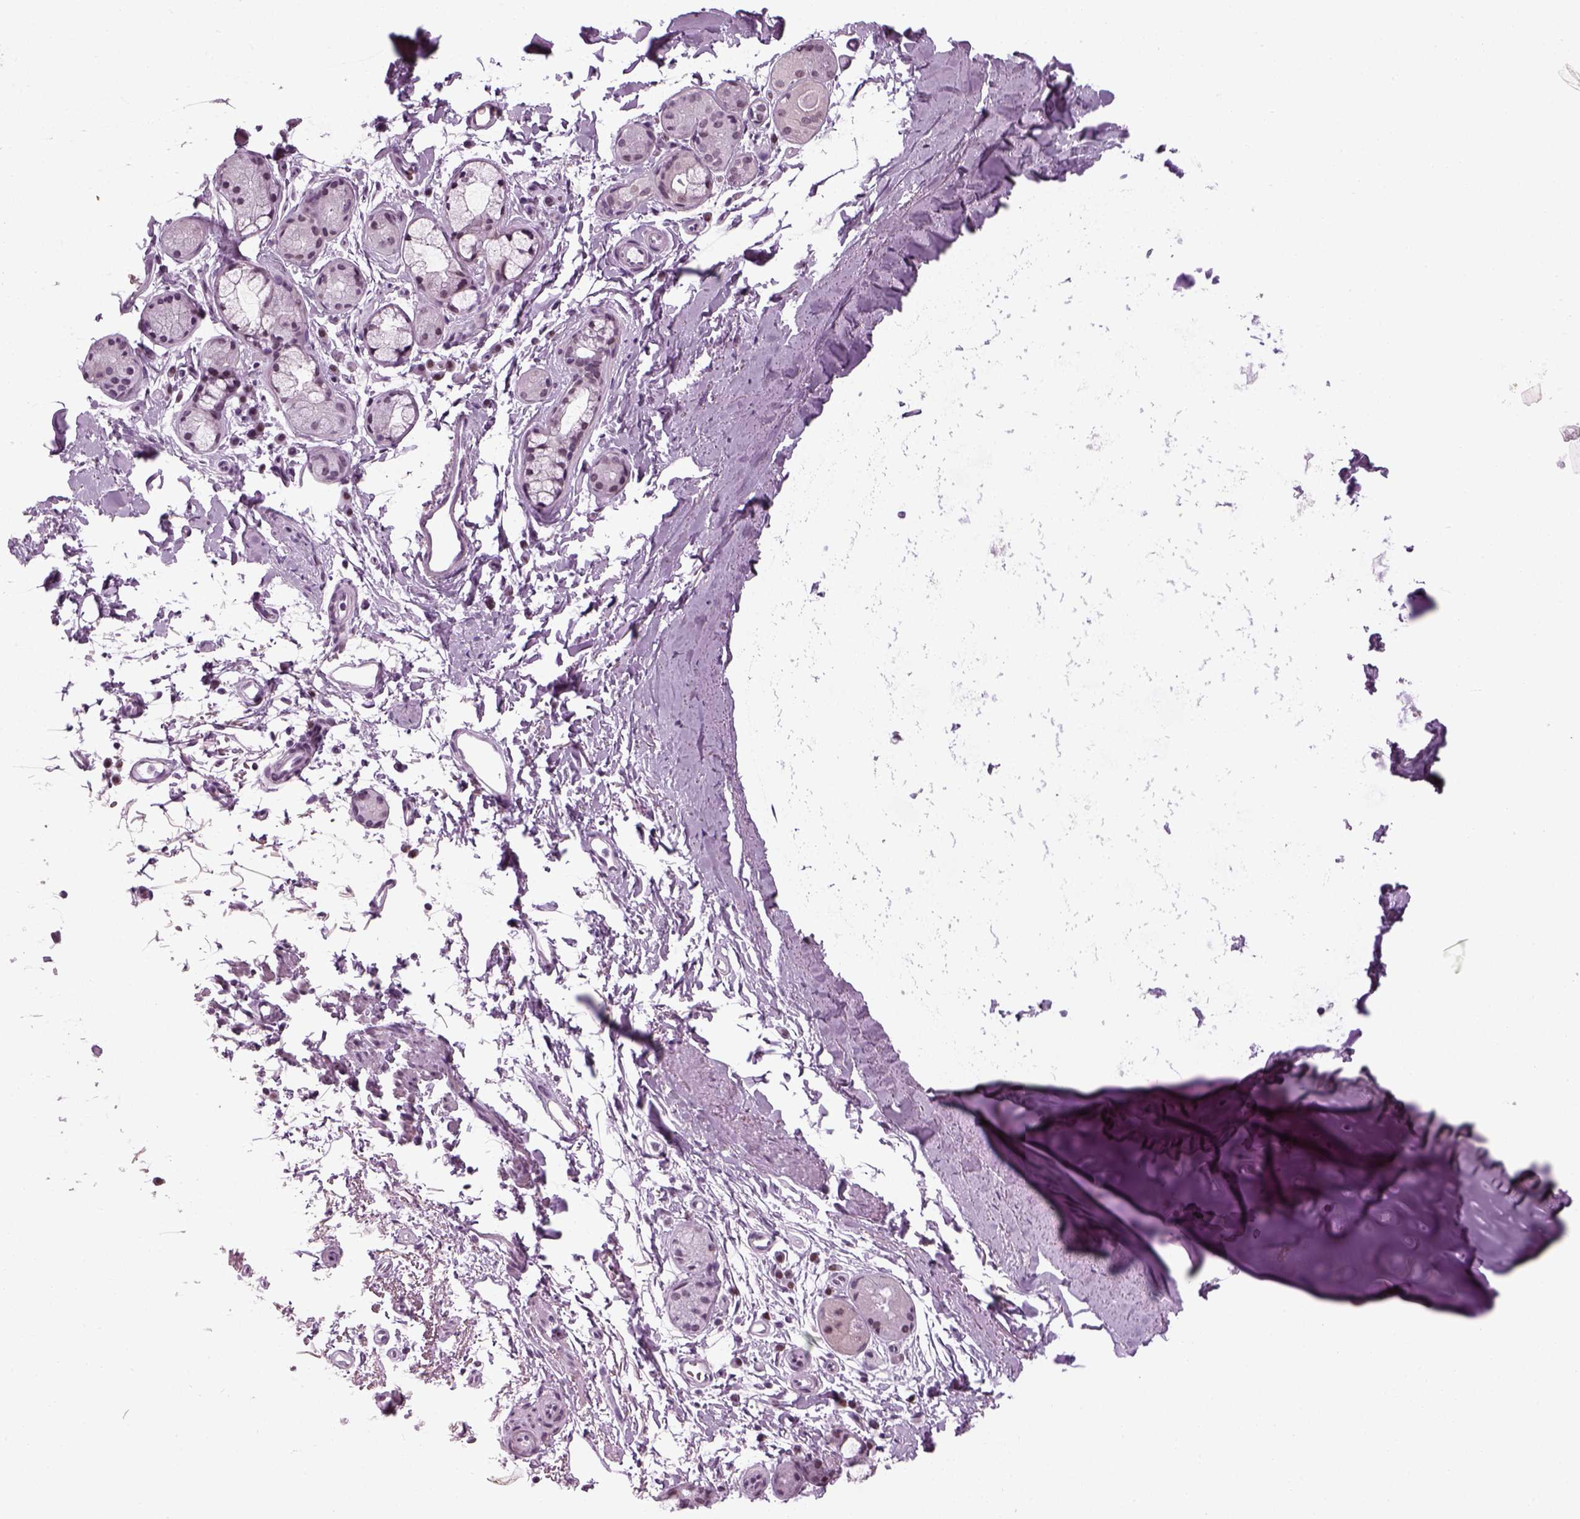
{"staining": {"intensity": "negative", "quantity": "none", "location": "none"}, "tissue": "adipose tissue", "cell_type": "Adipocytes", "image_type": "normal", "snomed": [{"axis": "morphology", "description": "Normal tissue, NOS"}, {"axis": "topography", "description": "Lymph node"}, {"axis": "topography", "description": "Bronchus"}], "caption": "Immunohistochemistry of normal adipose tissue displays no positivity in adipocytes. (DAB IHC visualized using brightfield microscopy, high magnification).", "gene": "KCNG2", "patient": {"sex": "female", "age": 70}}